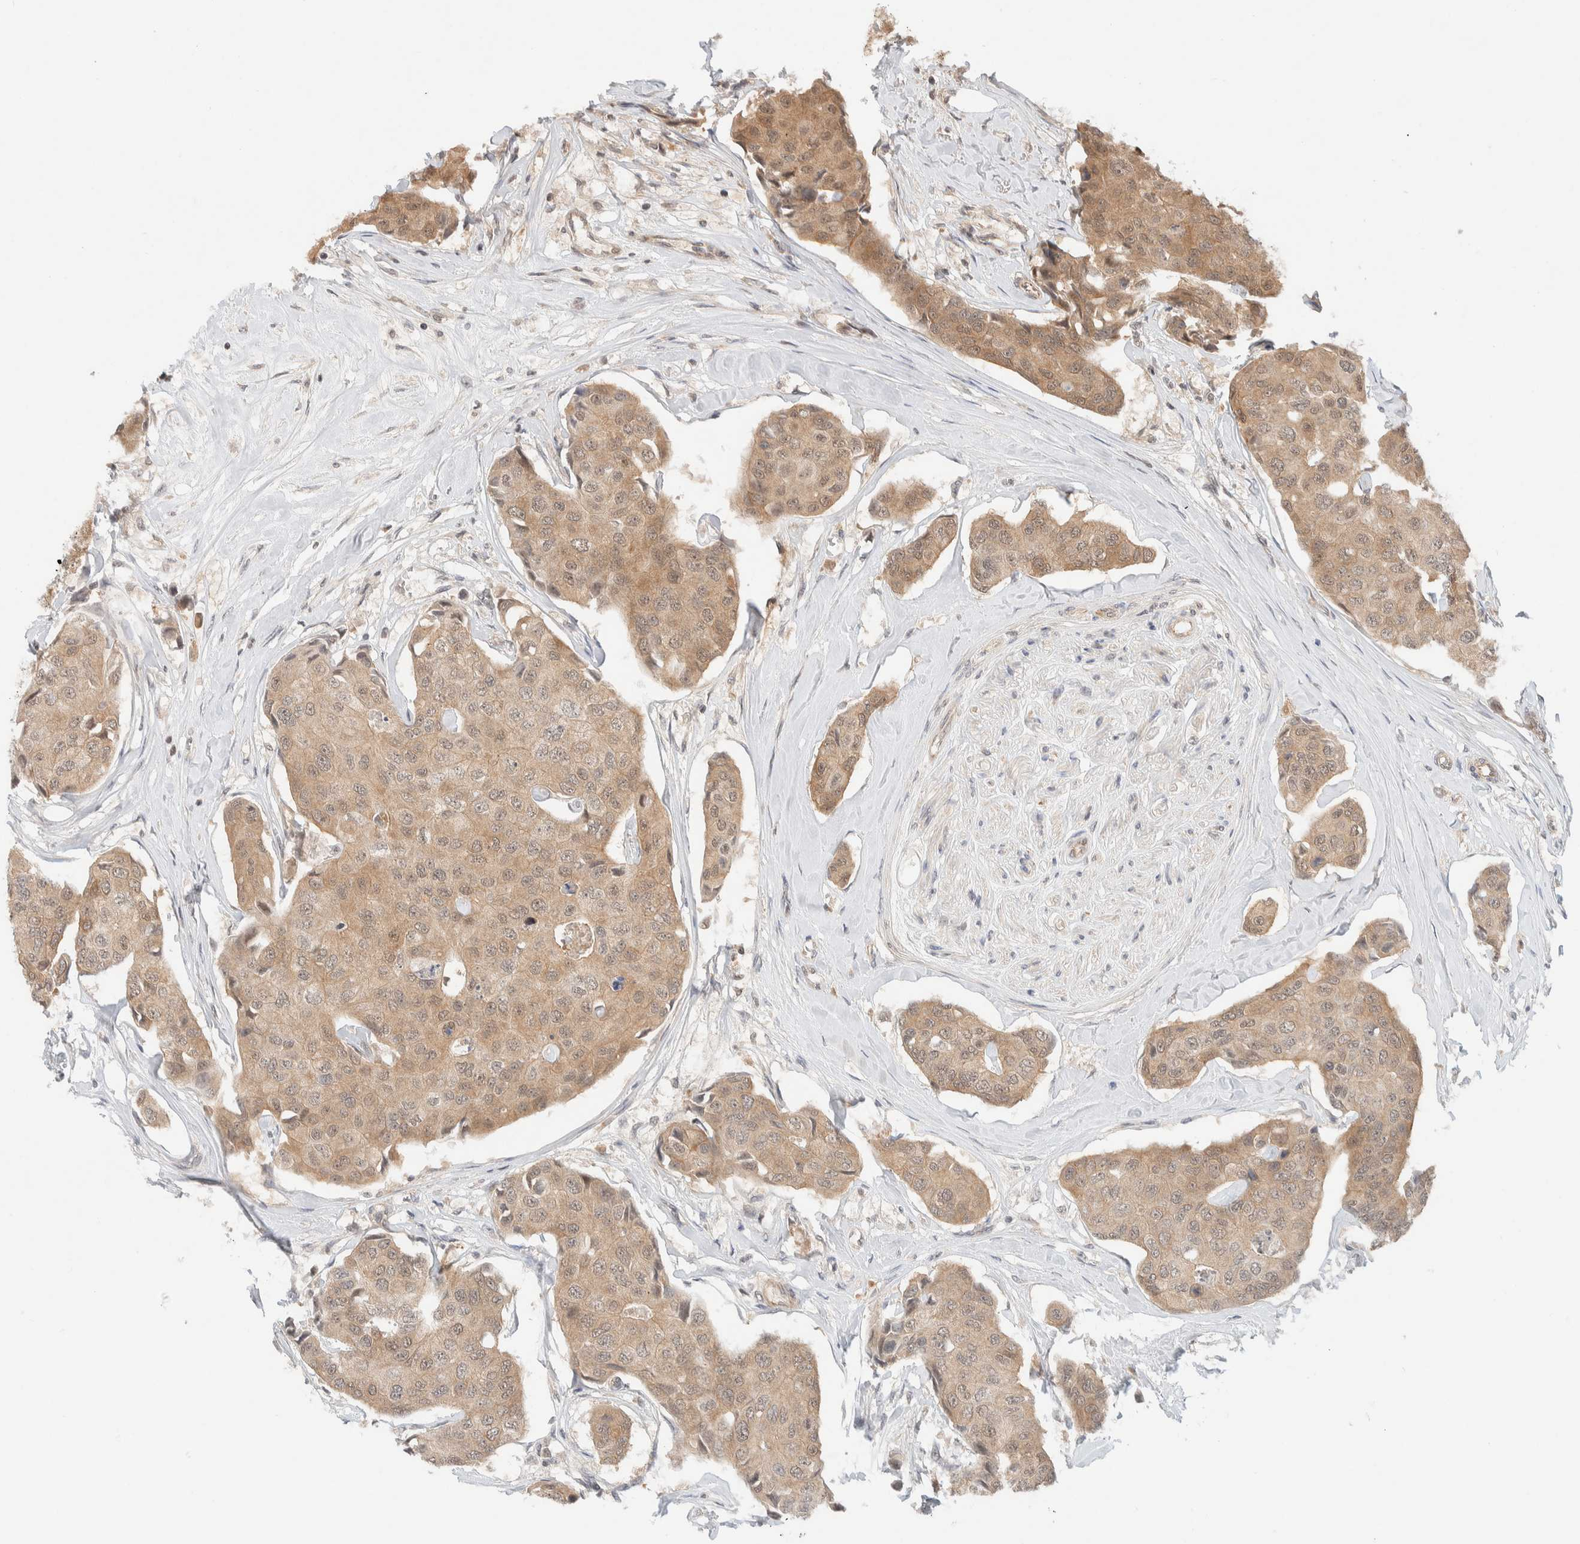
{"staining": {"intensity": "weak", "quantity": ">75%", "location": "cytoplasmic/membranous"}, "tissue": "breast cancer", "cell_type": "Tumor cells", "image_type": "cancer", "snomed": [{"axis": "morphology", "description": "Duct carcinoma"}, {"axis": "topography", "description": "Breast"}], "caption": "Breast cancer (invasive ductal carcinoma) stained with DAB IHC shows low levels of weak cytoplasmic/membranous expression in approximately >75% of tumor cells. (DAB IHC with brightfield microscopy, high magnification).", "gene": "C8orf76", "patient": {"sex": "female", "age": 80}}